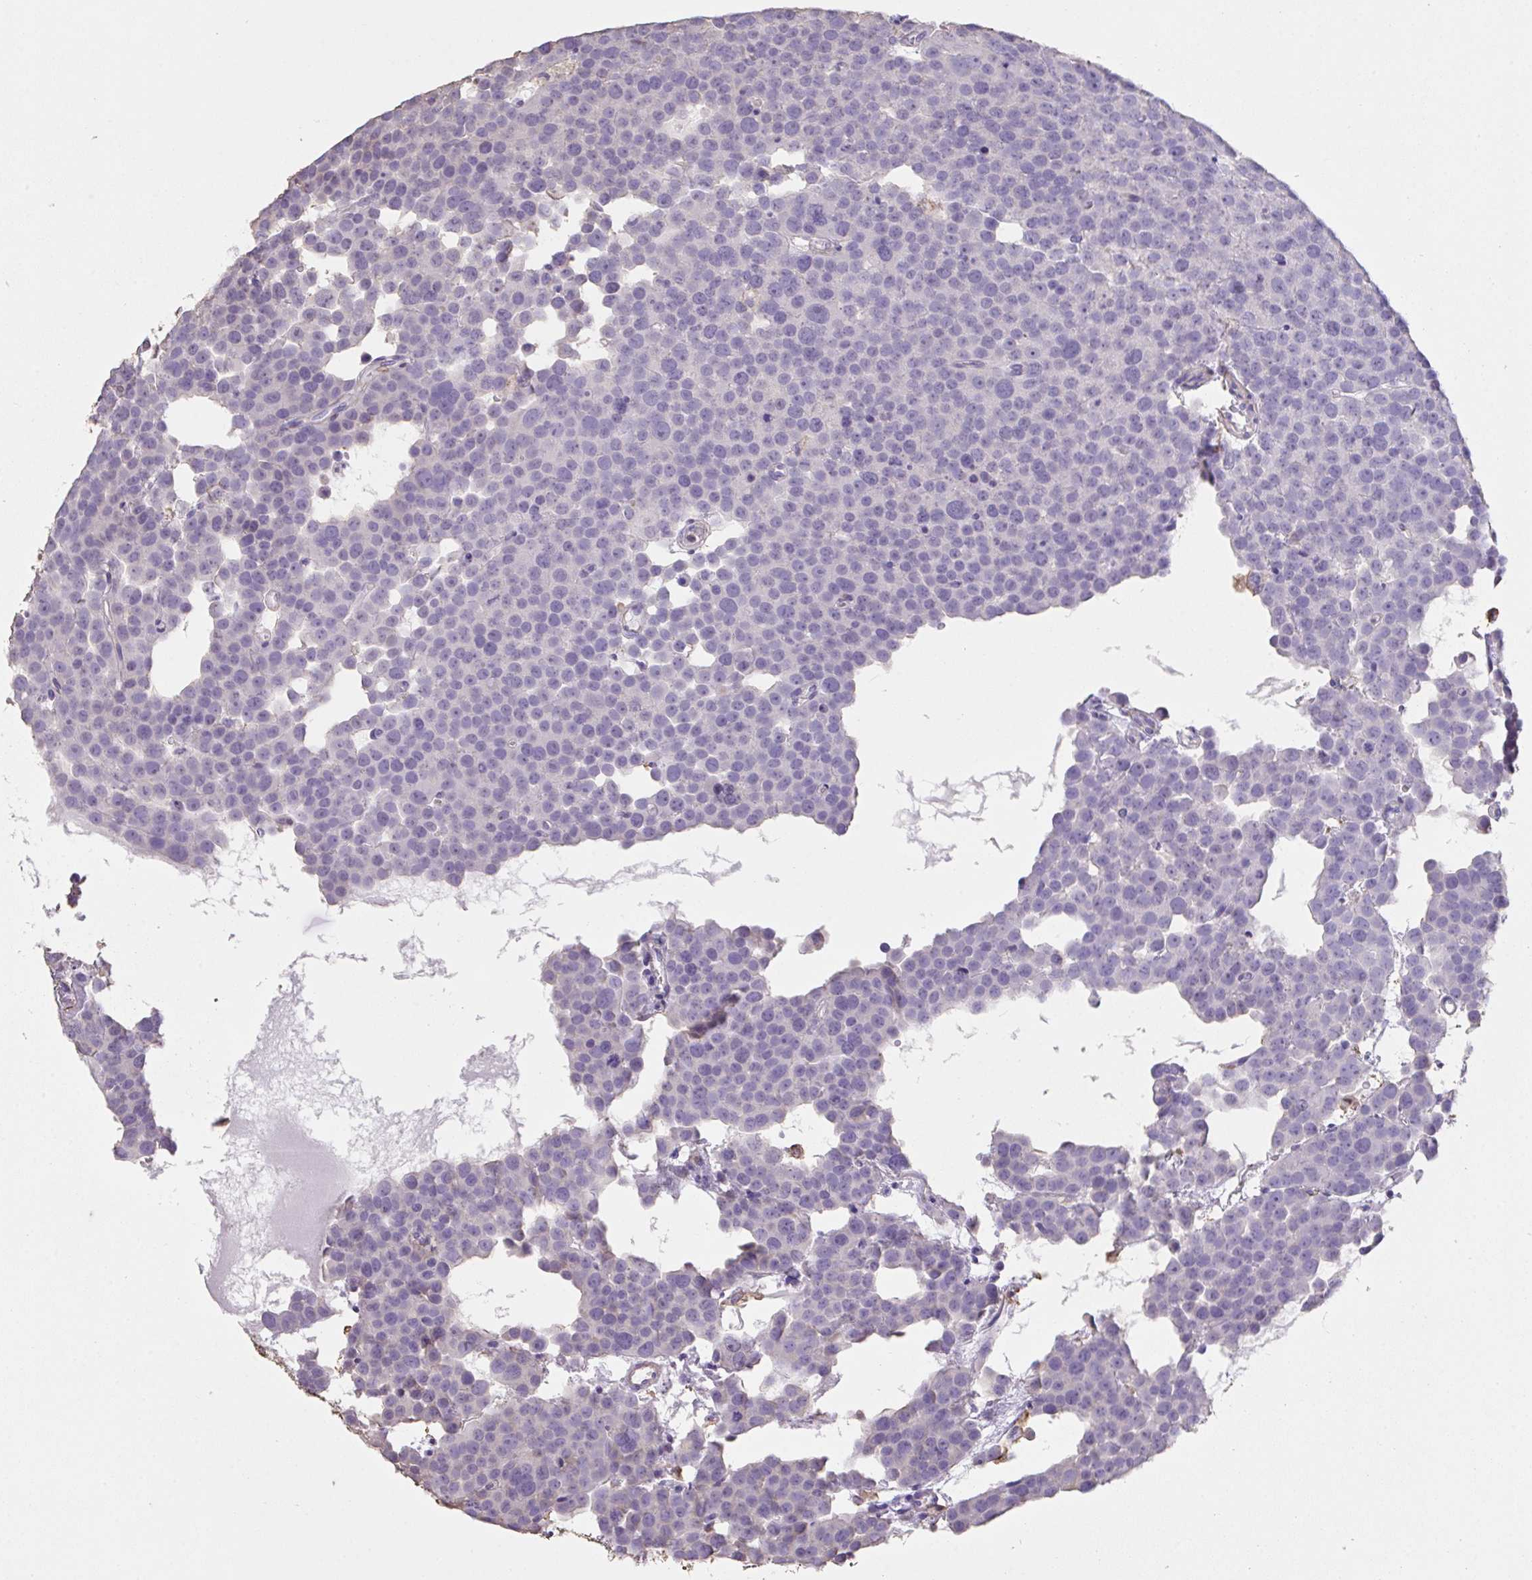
{"staining": {"intensity": "negative", "quantity": "none", "location": "none"}, "tissue": "testis cancer", "cell_type": "Tumor cells", "image_type": "cancer", "snomed": [{"axis": "morphology", "description": "Seminoma, NOS"}, {"axis": "topography", "description": "Testis"}], "caption": "The IHC histopathology image has no significant expression in tumor cells of testis cancer (seminoma) tissue.", "gene": "IL23R", "patient": {"sex": "male", "age": 71}}